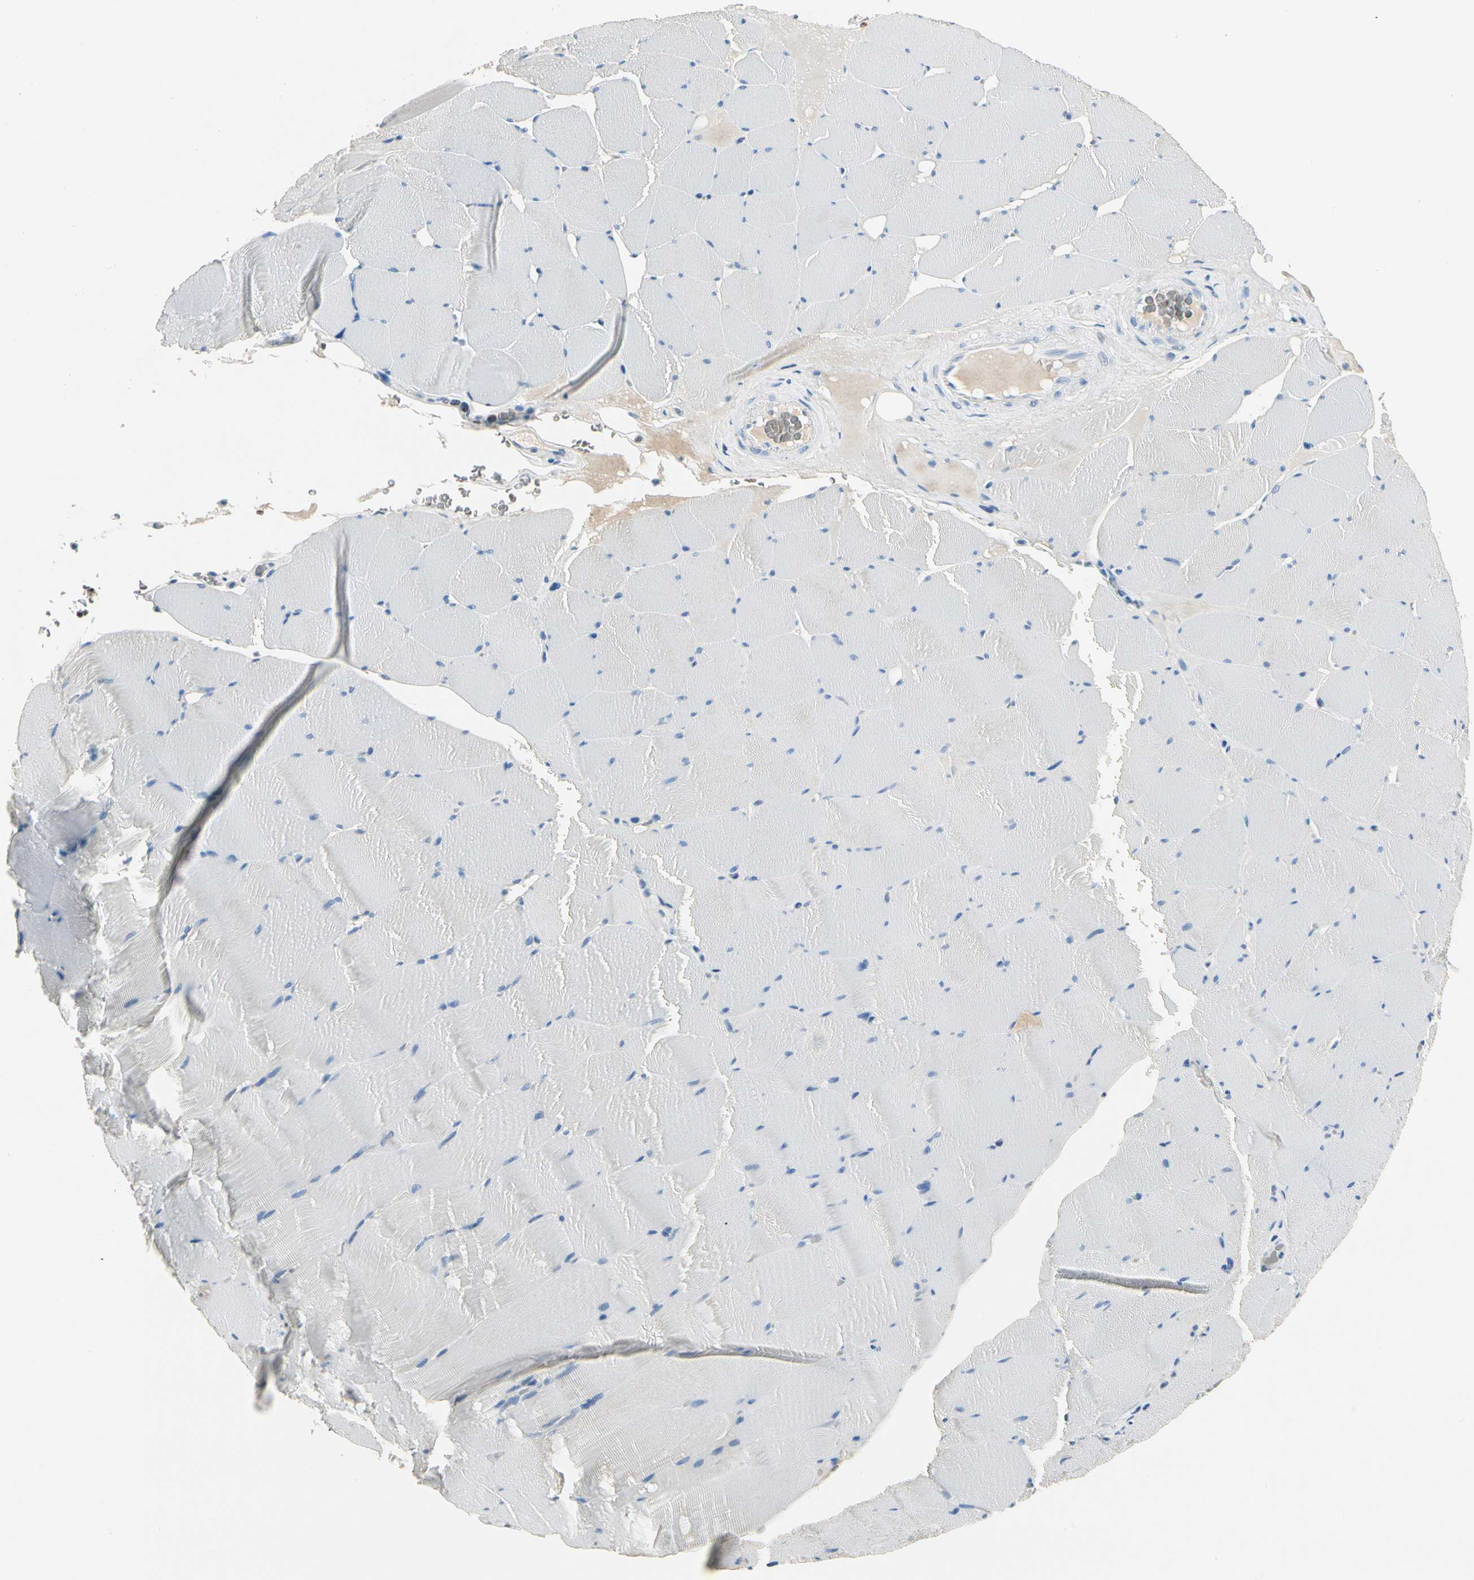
{"staining": {"intensity": "negative", "quantity": "none", "location": "none"}, "tissue": "skeletal muscle", "cell_type": "Myocytes", "image_type": "normal", "snomed": [{"axis": "morphology", "description": "Normal tissue, NOS"}, {"axis": "topography", "description": "Skeletal muscle"}], "caption": "DAB (3,3'-diaminobenzidine) immunohistochemical staining of benign human skeletal muscle shows no significant expression in myocytes.", "gene": "CA1", "patient": {"sex": "male", "age": 62}}